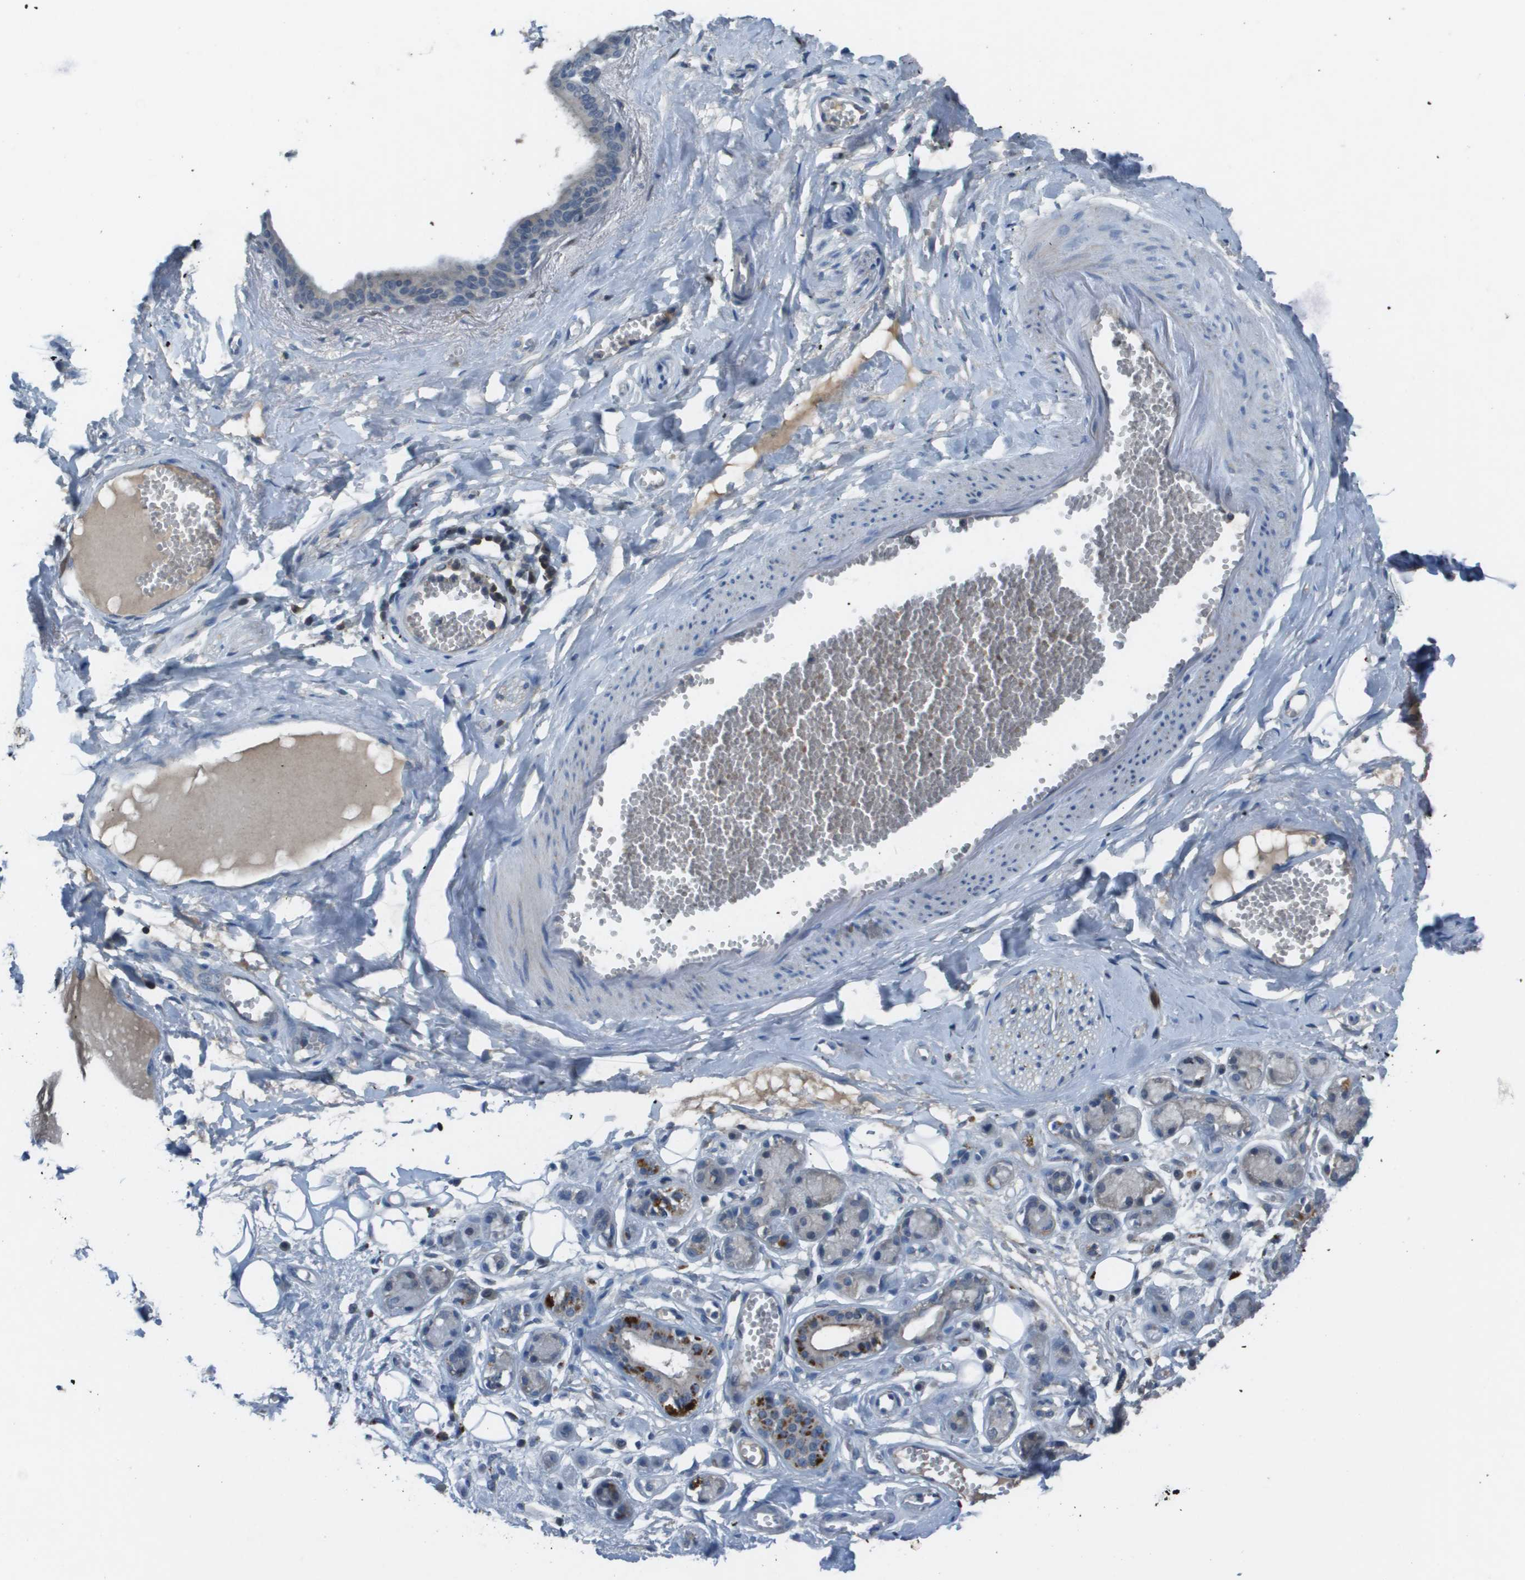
{"staining": {"intensity": "negative", "quantity": "none", "location": "none"}, "tissue": "adipose tissue", "cell_type": "Adipocytes", "image_type": "normal", "snomed": [{"axis": "morphology", "description": "Normal tissue, NOS"}, {"axis": "morphology", "description": "Inflammation, NOS"}, {"axis": "topography", "description": "Salivary gland"}, {"axis": "topography", "description": "Peripheral nerve tissue"}], "caption": "A photomicrograph of human adipose tissue is negative for staining in adipocytes. The staining is performed using DAB brown chromogen with nuclei counter-stained in using hematoxylin.", "gene": "CAMK4", "patient": {"sex": "female", "age": 75}}